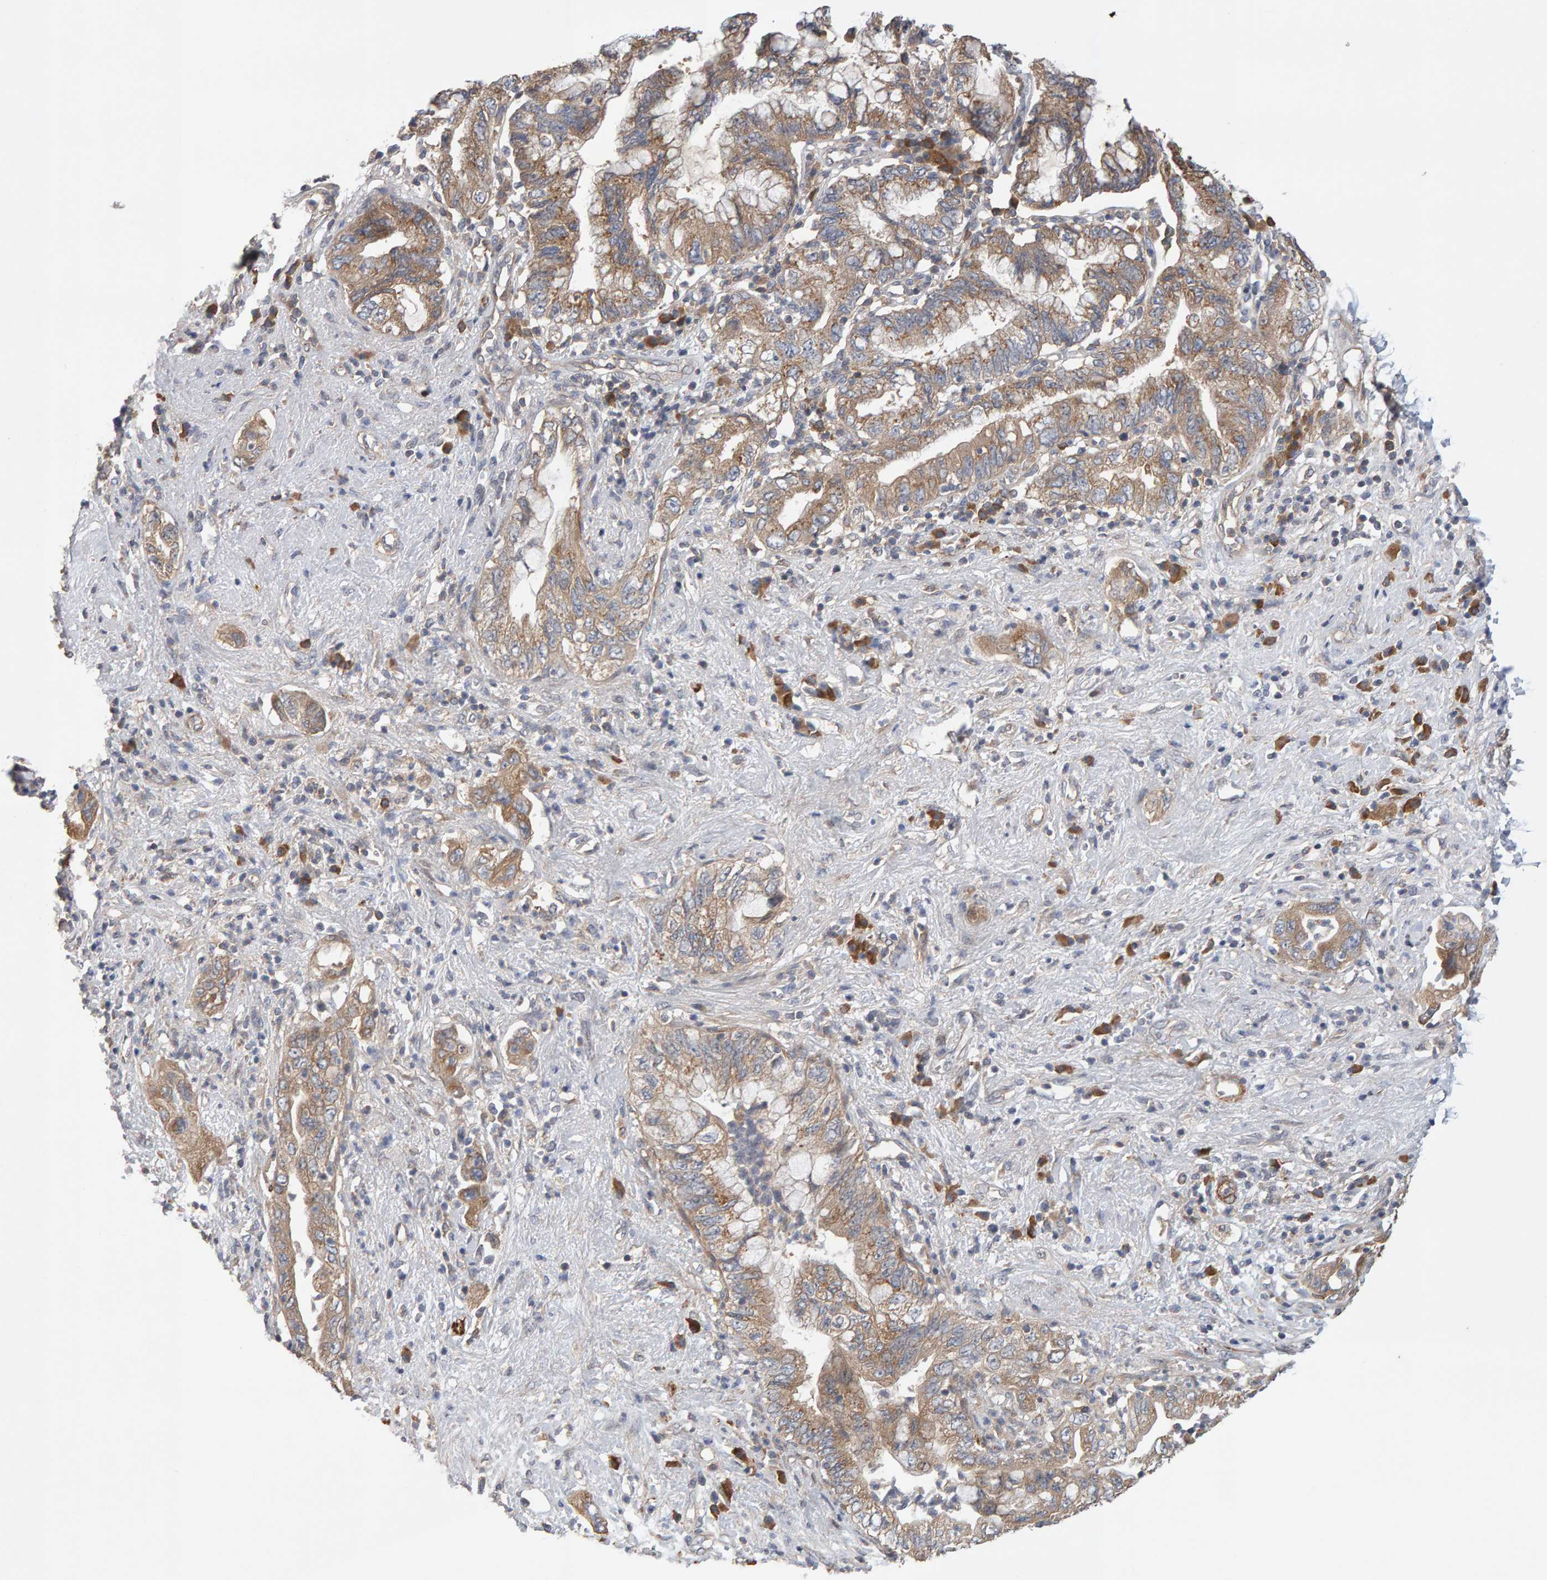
{"staining": {"intensity": "moderate", "quantity": ">75%", "location": "cytoplasmic/membranous"}, "tissue": "pancreatic cancer", "cell_type": "Tumor cells", "image_type": "cancer", "snomed": [{"axis": "morphology", "description": "Adenocarcinoma, NOS"}, {"axis": "topography", "description": "Pancreas"}], "caption": "Human pancreatic adenocarcinoma stained with a brown dye reveals moderate cytoplasmic/membranous positive positivity in about >75% of tumor cells.", "gene": "RNF19A", "patient": {"sex": "female", "age": 73}}